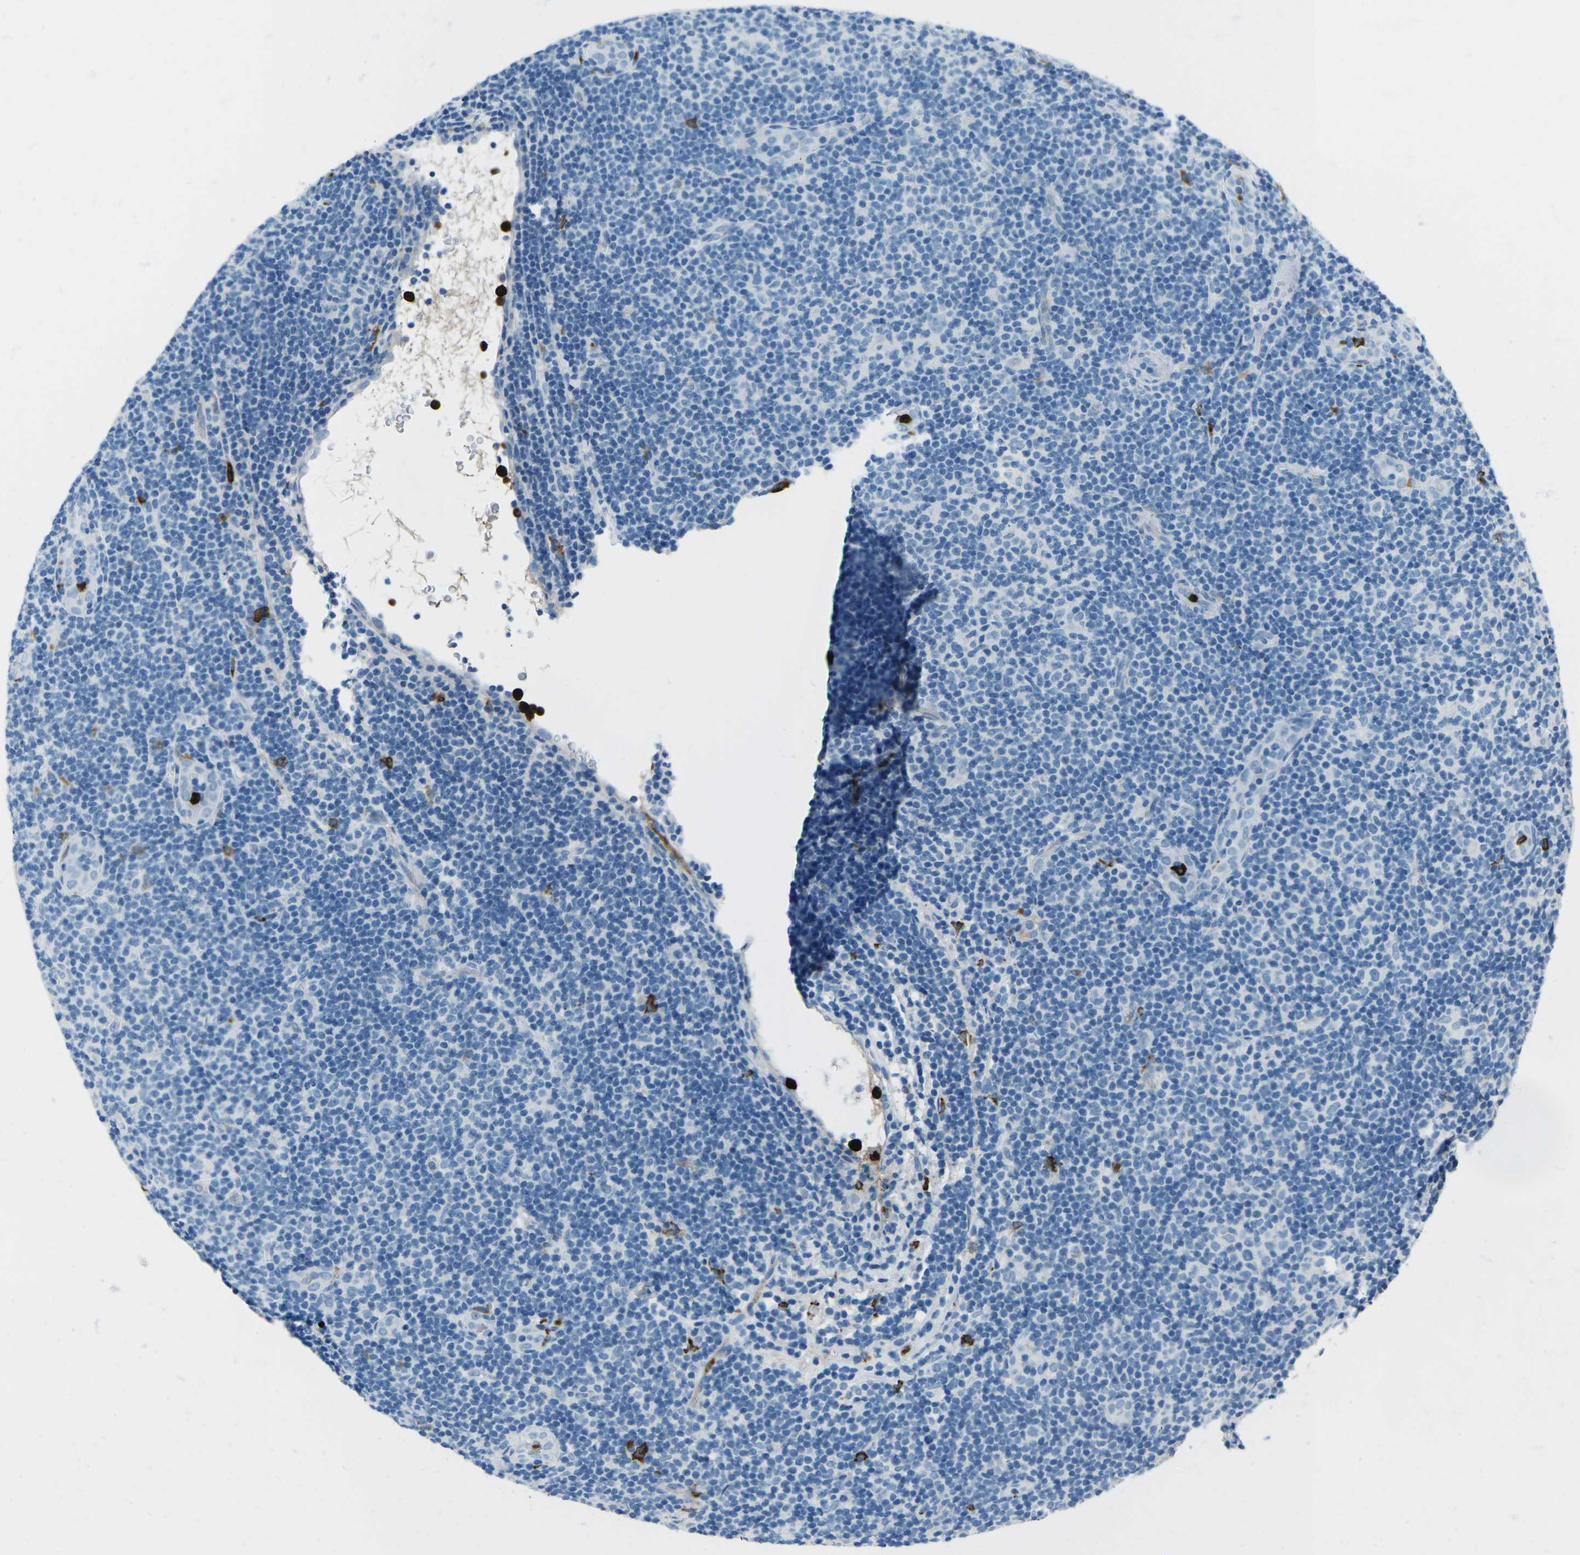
{"staining": {"intensity": "negative", "quantity": "none", "location": "none"}, "tissue": "lymphoma", "cell_type": "Tumor cells", "image_type": "cancer", "snomed": [{"axis": "morphology", "description": "Malignant lymphoma, non-Hodgkin's type, Low grade"}, {"axis": "topography", "description": "Lymph node"}], "caption": "This is an immunohistochemistry (IHC) micrograph of human lymphoma. There is no expression in tumor cells.", "gene": "FCN1", "patient": {"sex": "male", "age": 83}}